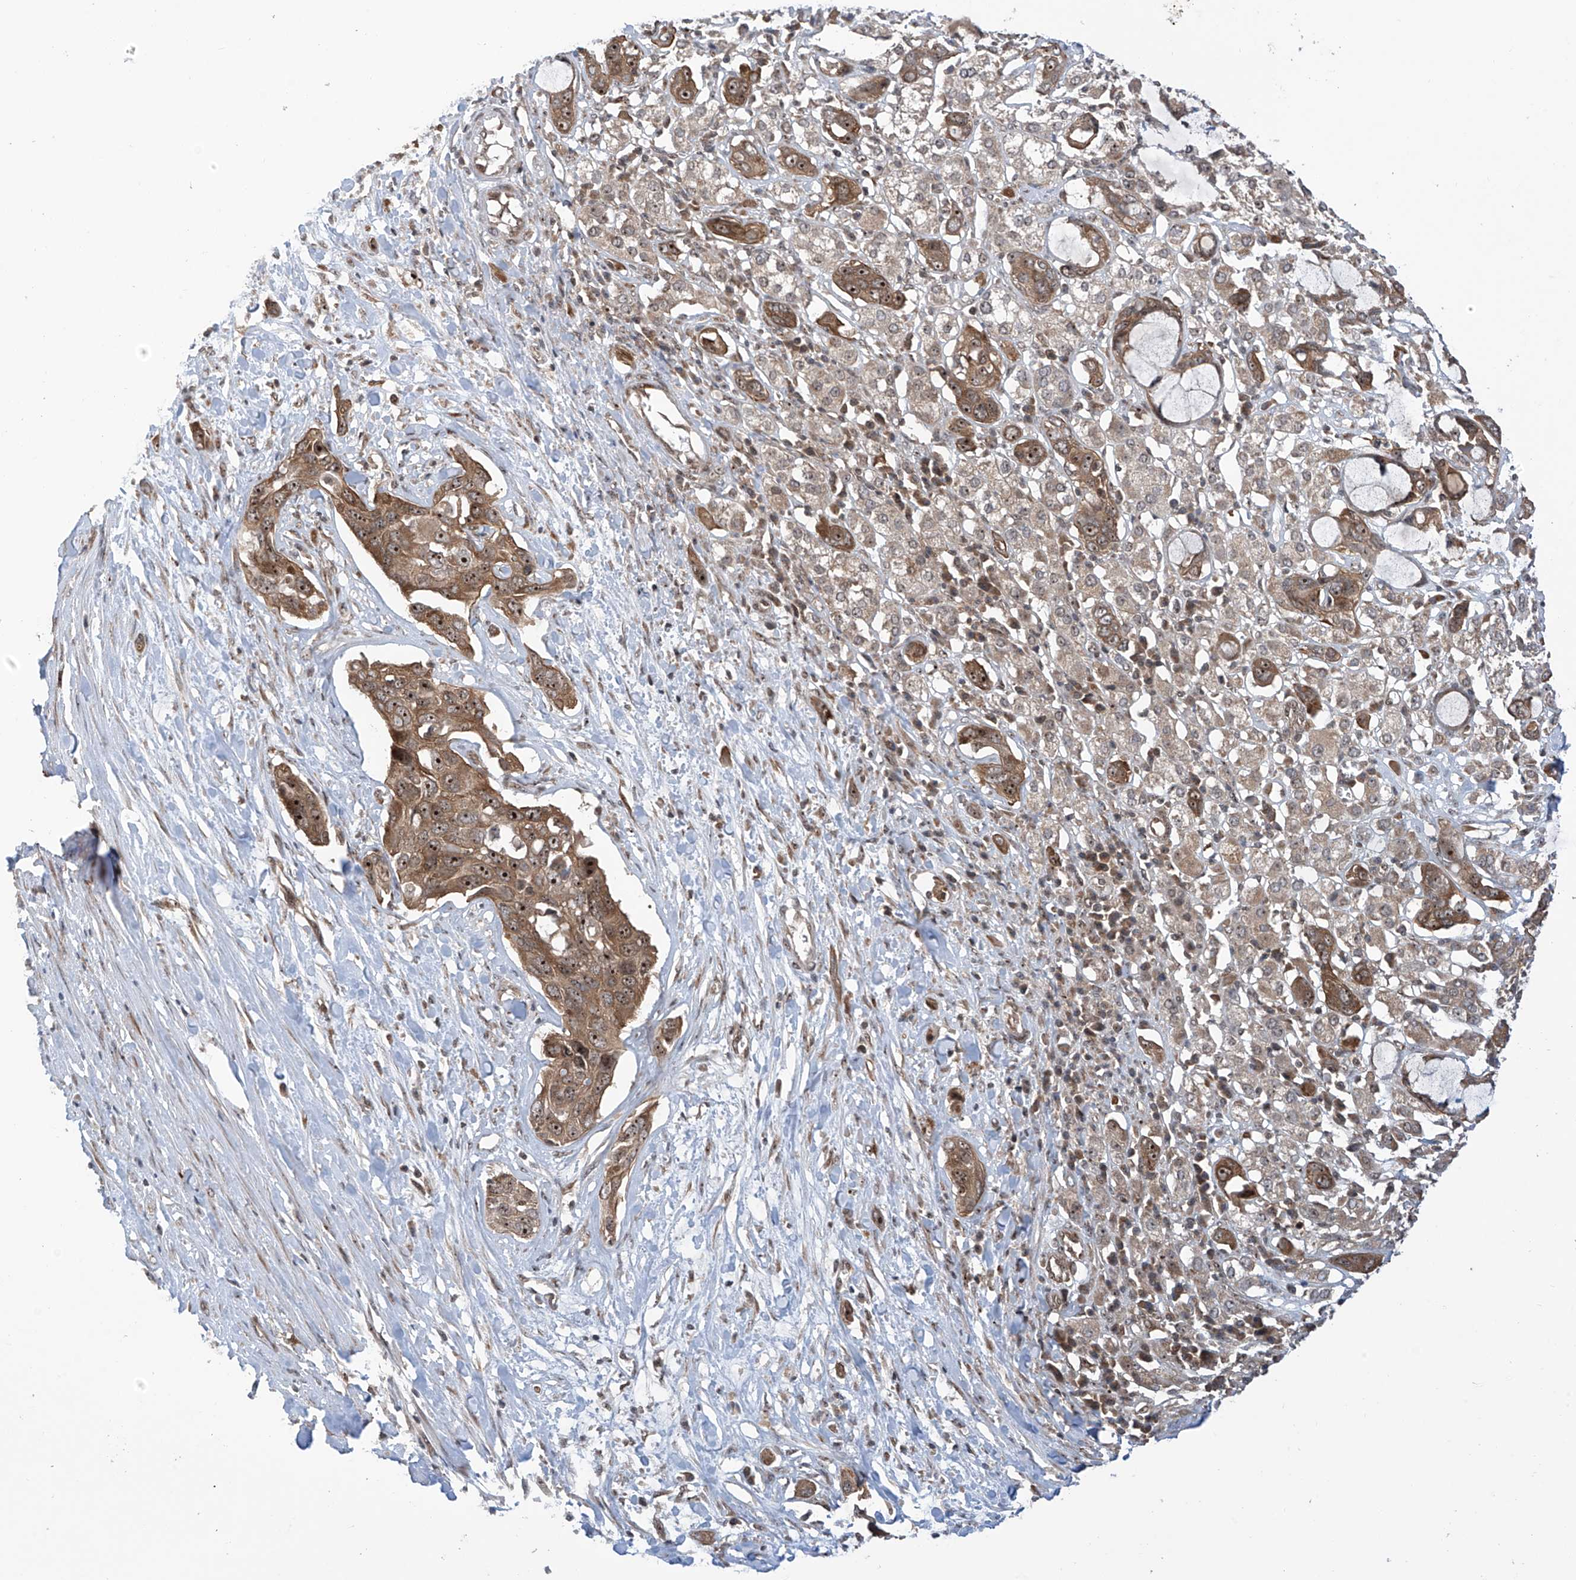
{"staining": {"intensity": "moderate", "quantity": ">75%", "location": "cytoplasmic/membranous,nuclear"}, "tissue": "pancreatic cancer", "cell_type": "Tumor cells", "image_type": "cancer", "snomed": [{"axis": "morphology", "description": "Adenocarcinoma, NOS"}, {"axis": "topography", "description": "Pancreas"}], "caption": "Immunohistochemical staining of pancreatic cancer (adenocarcinoma) shows medium levels of moderate cytoplasmic/membranous and nuclear protein expression in approximately >75% of tumor cells.", "gene": "C1orf131", "patient": {"sex": "female", "age": 60}}